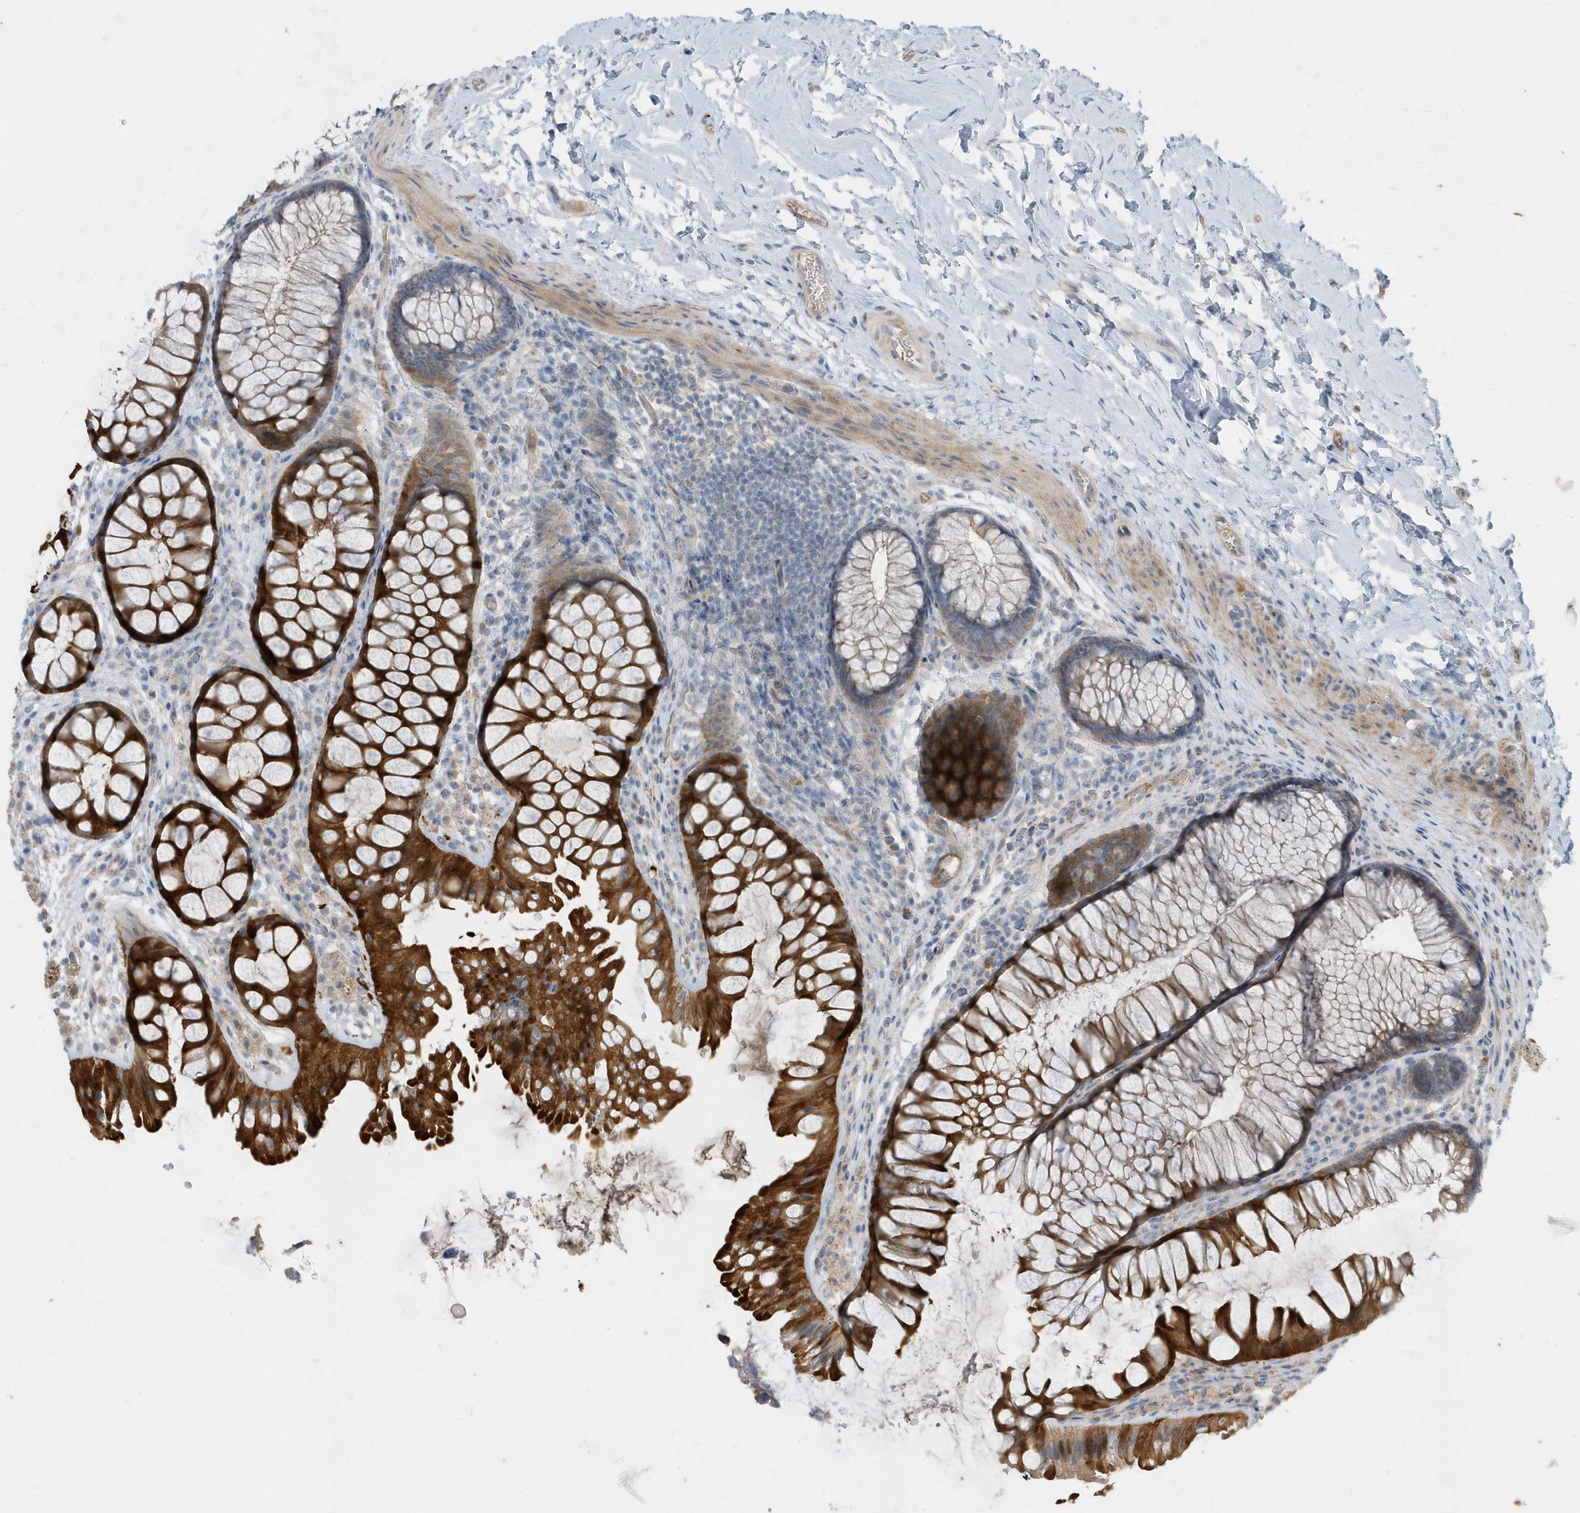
{"staining": {"intensity": "moderate", "quantity": ">75%", "location": "cytoplasmic/membranous"}, "tissue": "colon", "cell_type": "Endothelial cells", "image_type": "normal", "snomed": [{"axis": "morphology", "description": "Normal tissue, NOS"}, {"axis": "topography", "description": "Colon"}], "caption": "A brown stain labels moderate cytoplasmic/membranous expression of a protein in endothelial cells of normal human colon. (DAB IHC with brightfield microscopy, high magnification).", "gene": "USP53", "patient": {"sex": "female", "age": 62}}